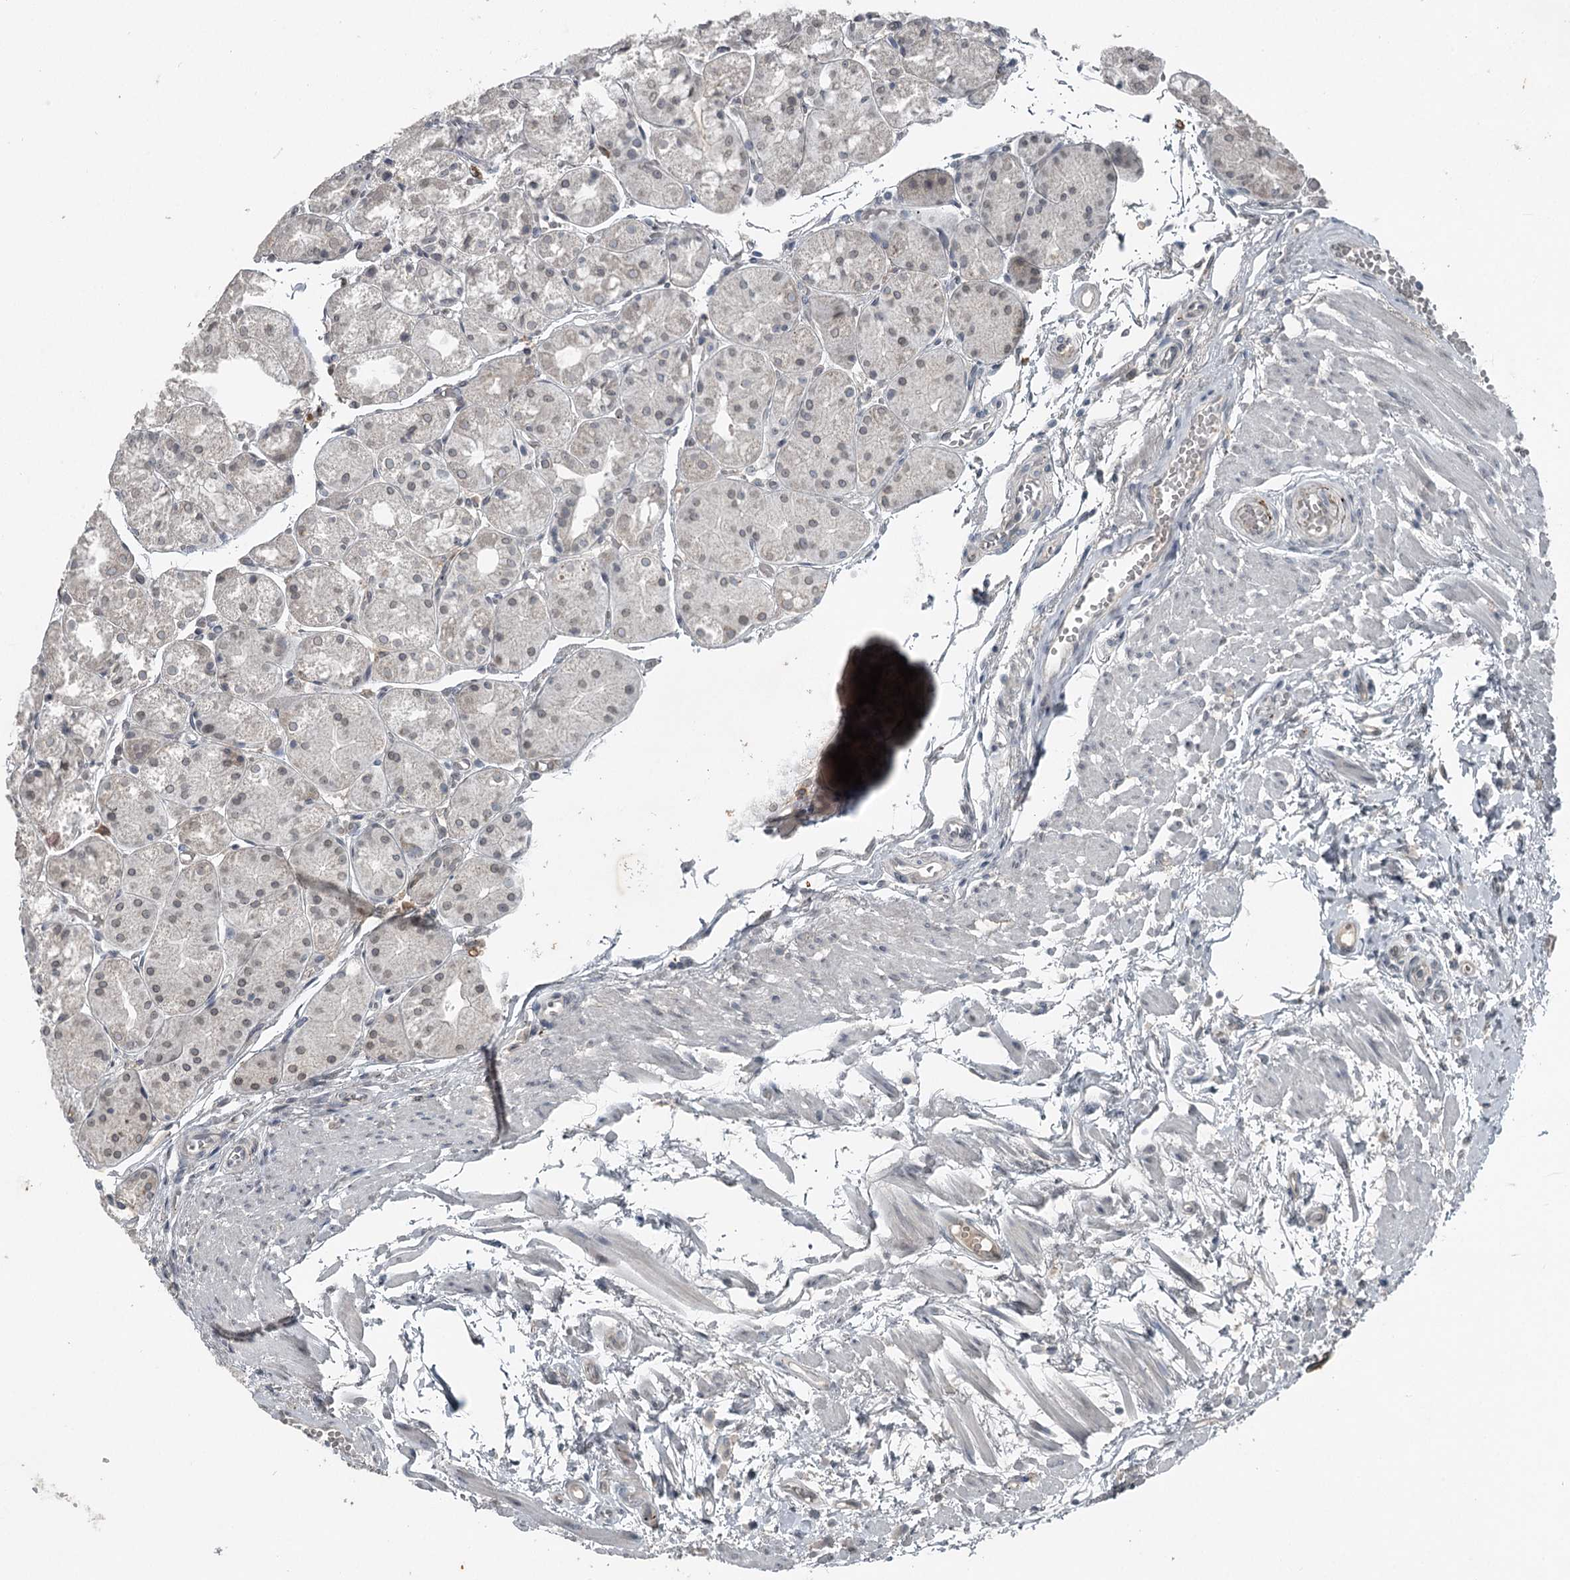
{"staining": {"intensity": "weak", "quantity": "<25%", "location": "cytoplasmic/membranous"}, "tissue": "stomach", "cell_type": "Glandular cells", "image_type": "normal", "snomed": [{"axis": "morphology", "description": "Normal tissue, NOS"}, {"axis": "topography", "description": "Stomach, upper"}], "caption": "A photomicrograph of stomach stained for a protein reveals no brown staining in glandular cells.", "gene": "SLC39A8", "patient": {"sex": "male", "age": 72}}